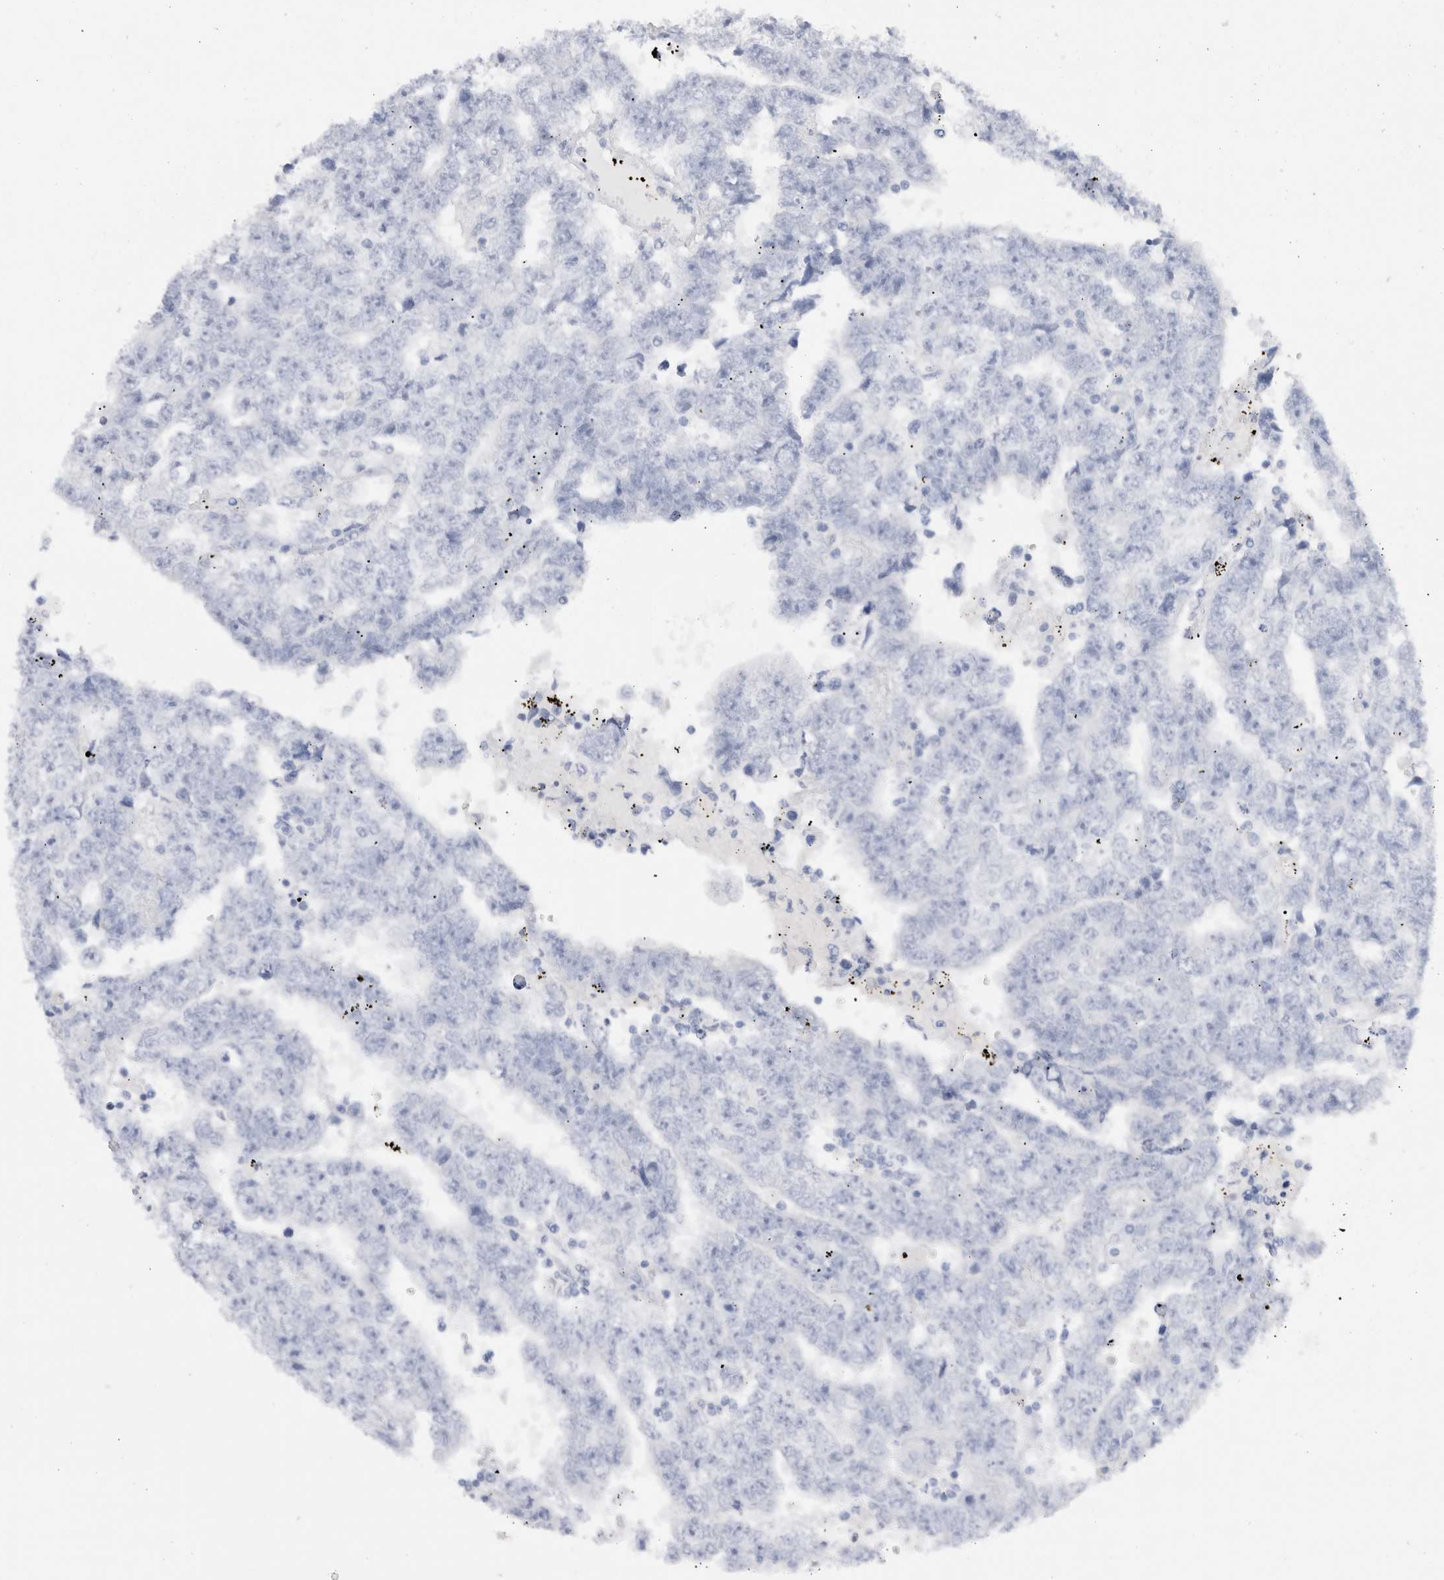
{"staining": {"intensity": "negative", "quantity": "none", "location": "none"}, "tissue": "testis cancer", "cell_type": "Tumor cells", "image_type": "cancer", "snomed": [{"axis": "morphology", "description": "Carcinoma, Embryonal, NOS"}, {"axis": "topography", "description": "Testis"}], "caption": "Tumor cells show no significant positivity in testis cancer. (DAB IHC with hematoxylin counter stain).", "gene": "ADAM30", "patient": {"sex": "male", "age": 25}}